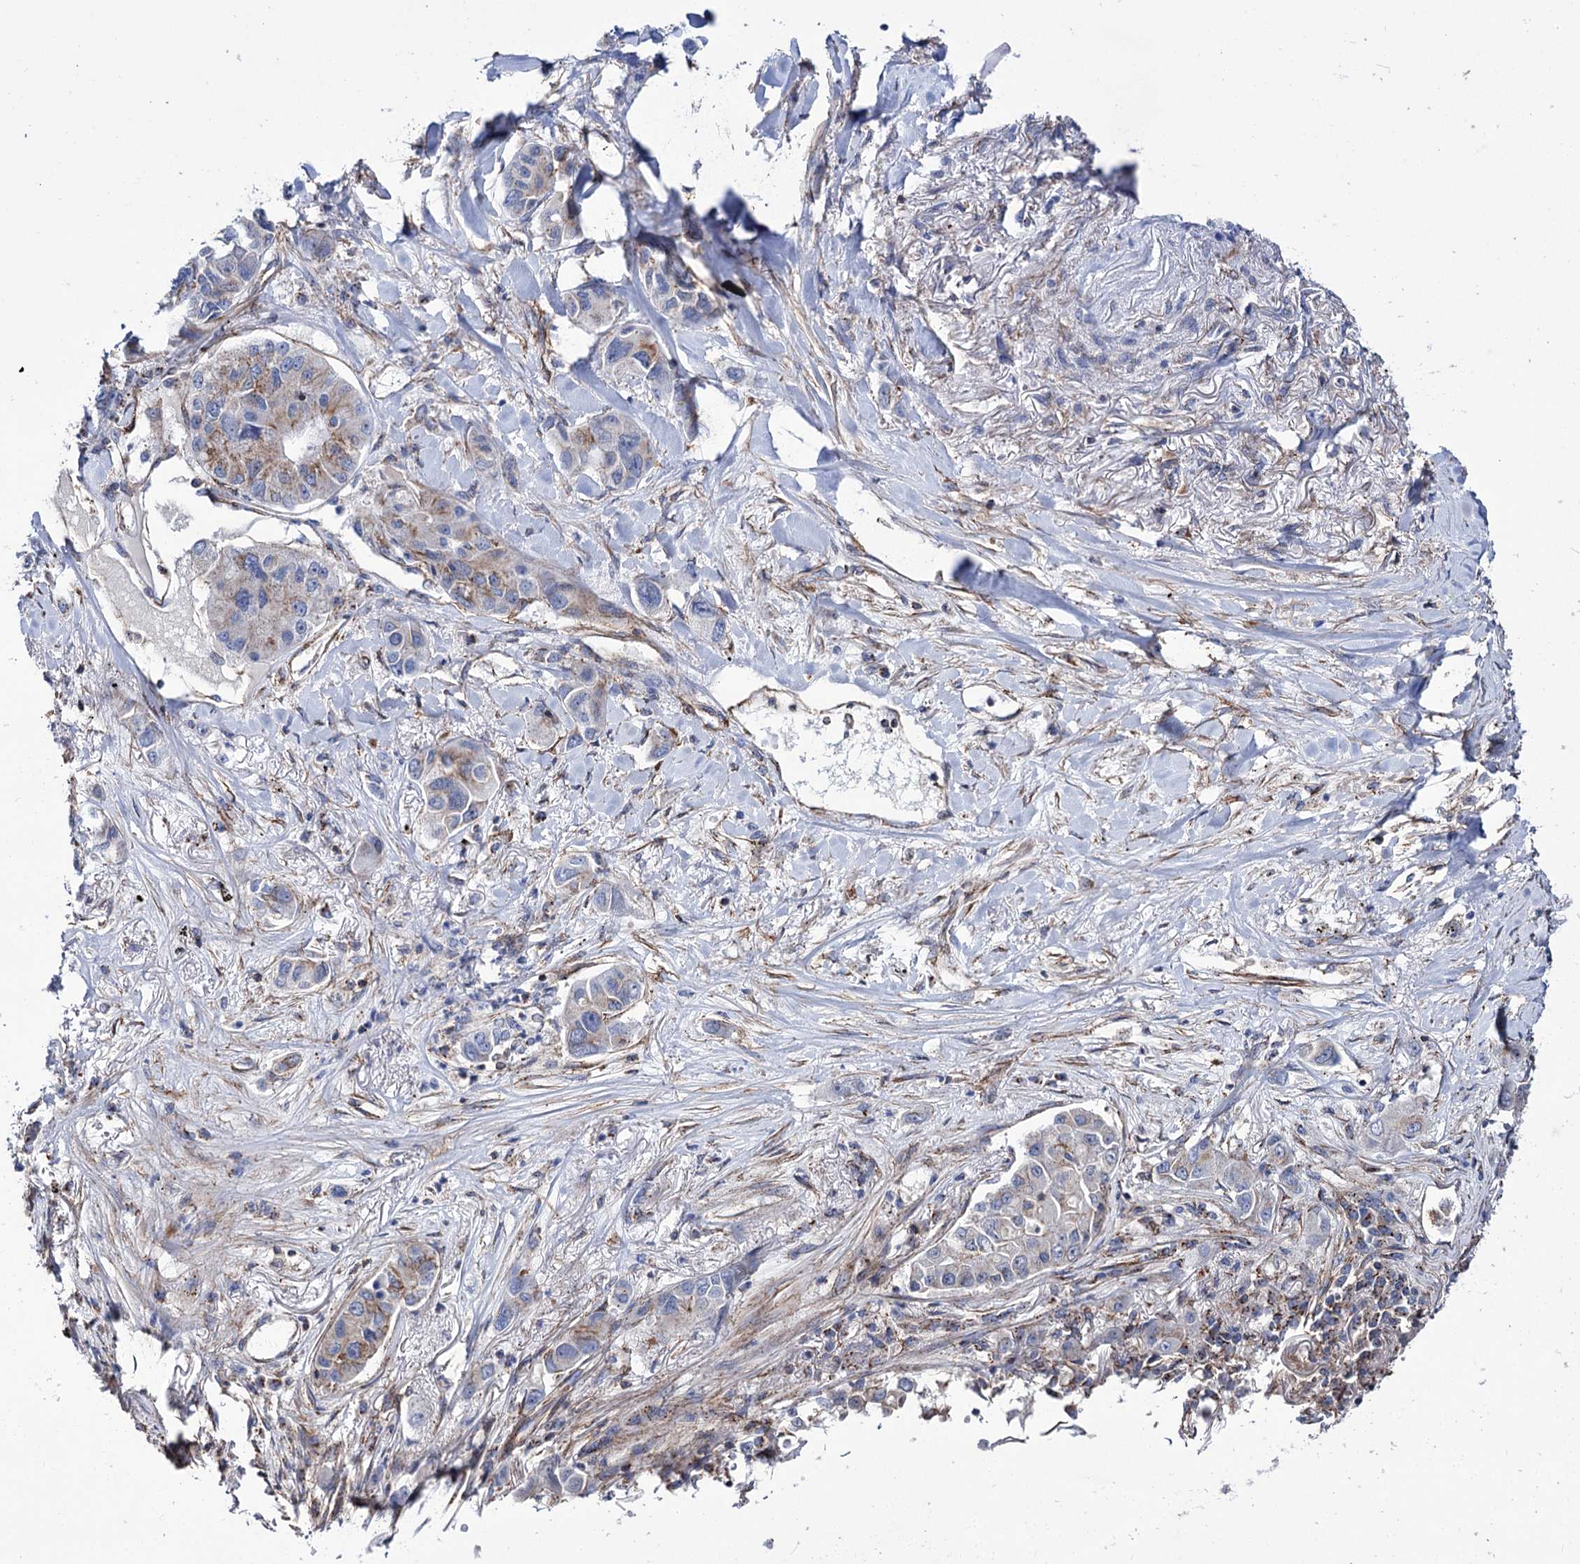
{"staining": {"intensity": "weak", "quantity": "25%-75%", "location": "cytoplasmic/membranous"}, "tissue": "lung cancer", "cell_type": "Tumor cells", "image_type": "cancer", "snomed": [{"axis": "morphology", "description": "Adenocarcinoma, NOS"}, {"axis": "topography", "description": "Lung"}], "caption": "Lung adenocarcinoma tissue reveals weak cytoplasmic/membranous expression in about 25%-75% of tumor cells", "gene": "DEF6", "patient": {"sex": "male", "age": 49}}